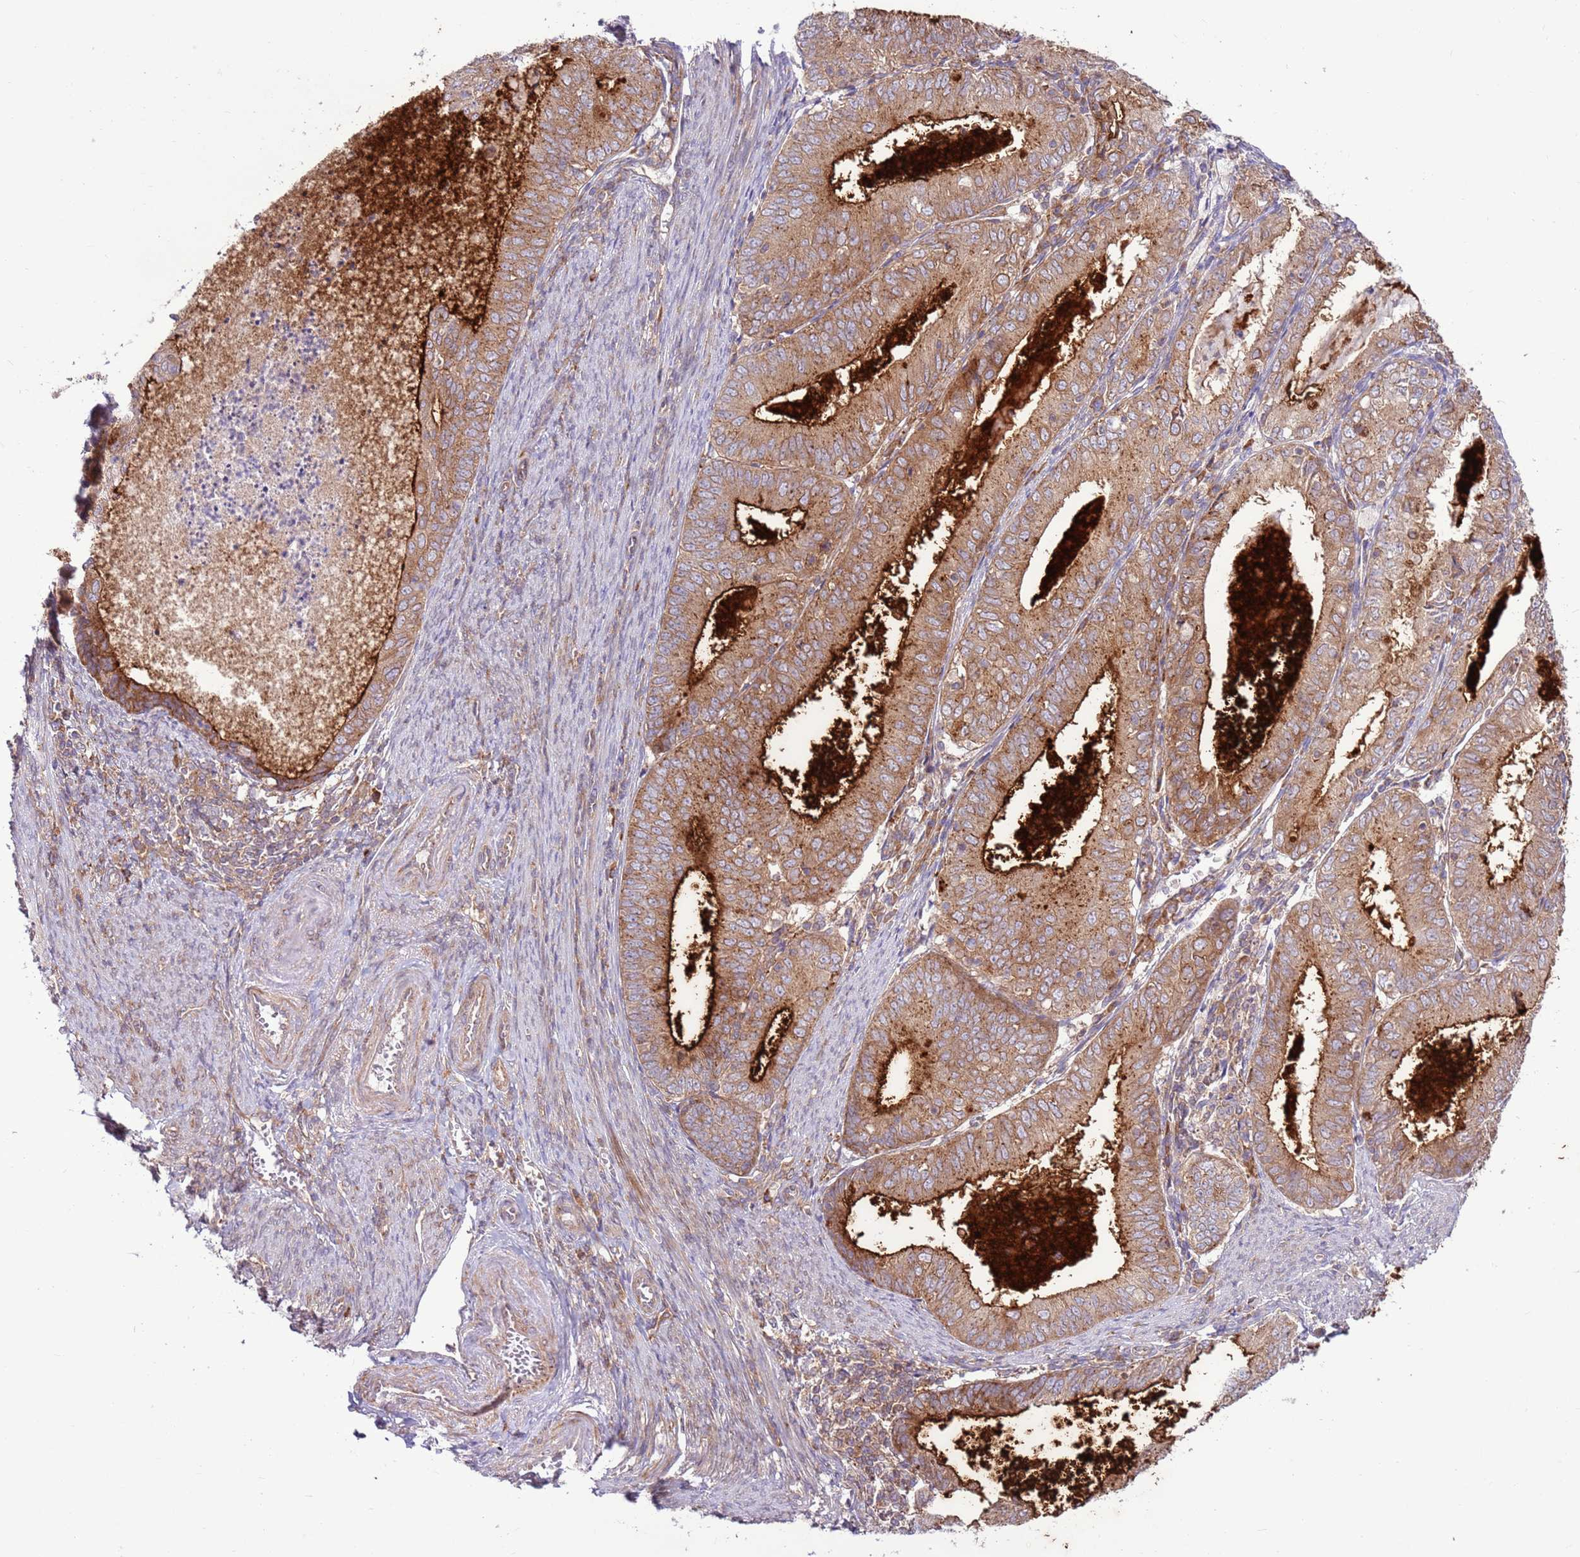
{"staining": {"intensity": "moderate", "quantity": ">75%", "location": "cytoplasmic/membranous"}, "tissue": "endometrial cancer", "cell_type": "Tumor cells", "image_type": "cancer", "snomed": [{"axis": "morphology", "description": "Adenocarcinoma, NOS"}, {"axis": "topography", "description": "Endometrium"}], "caption": "Tumor cells exhibit medium levels of moderate cytoplasmic/membranous staining in approximately >75% of cells in endometrial cancer. The protein is shown in brown color, while the nuclei are stained blue.", "gene": "DDX19B", "patient": {"sex": "female", "age": 57}}